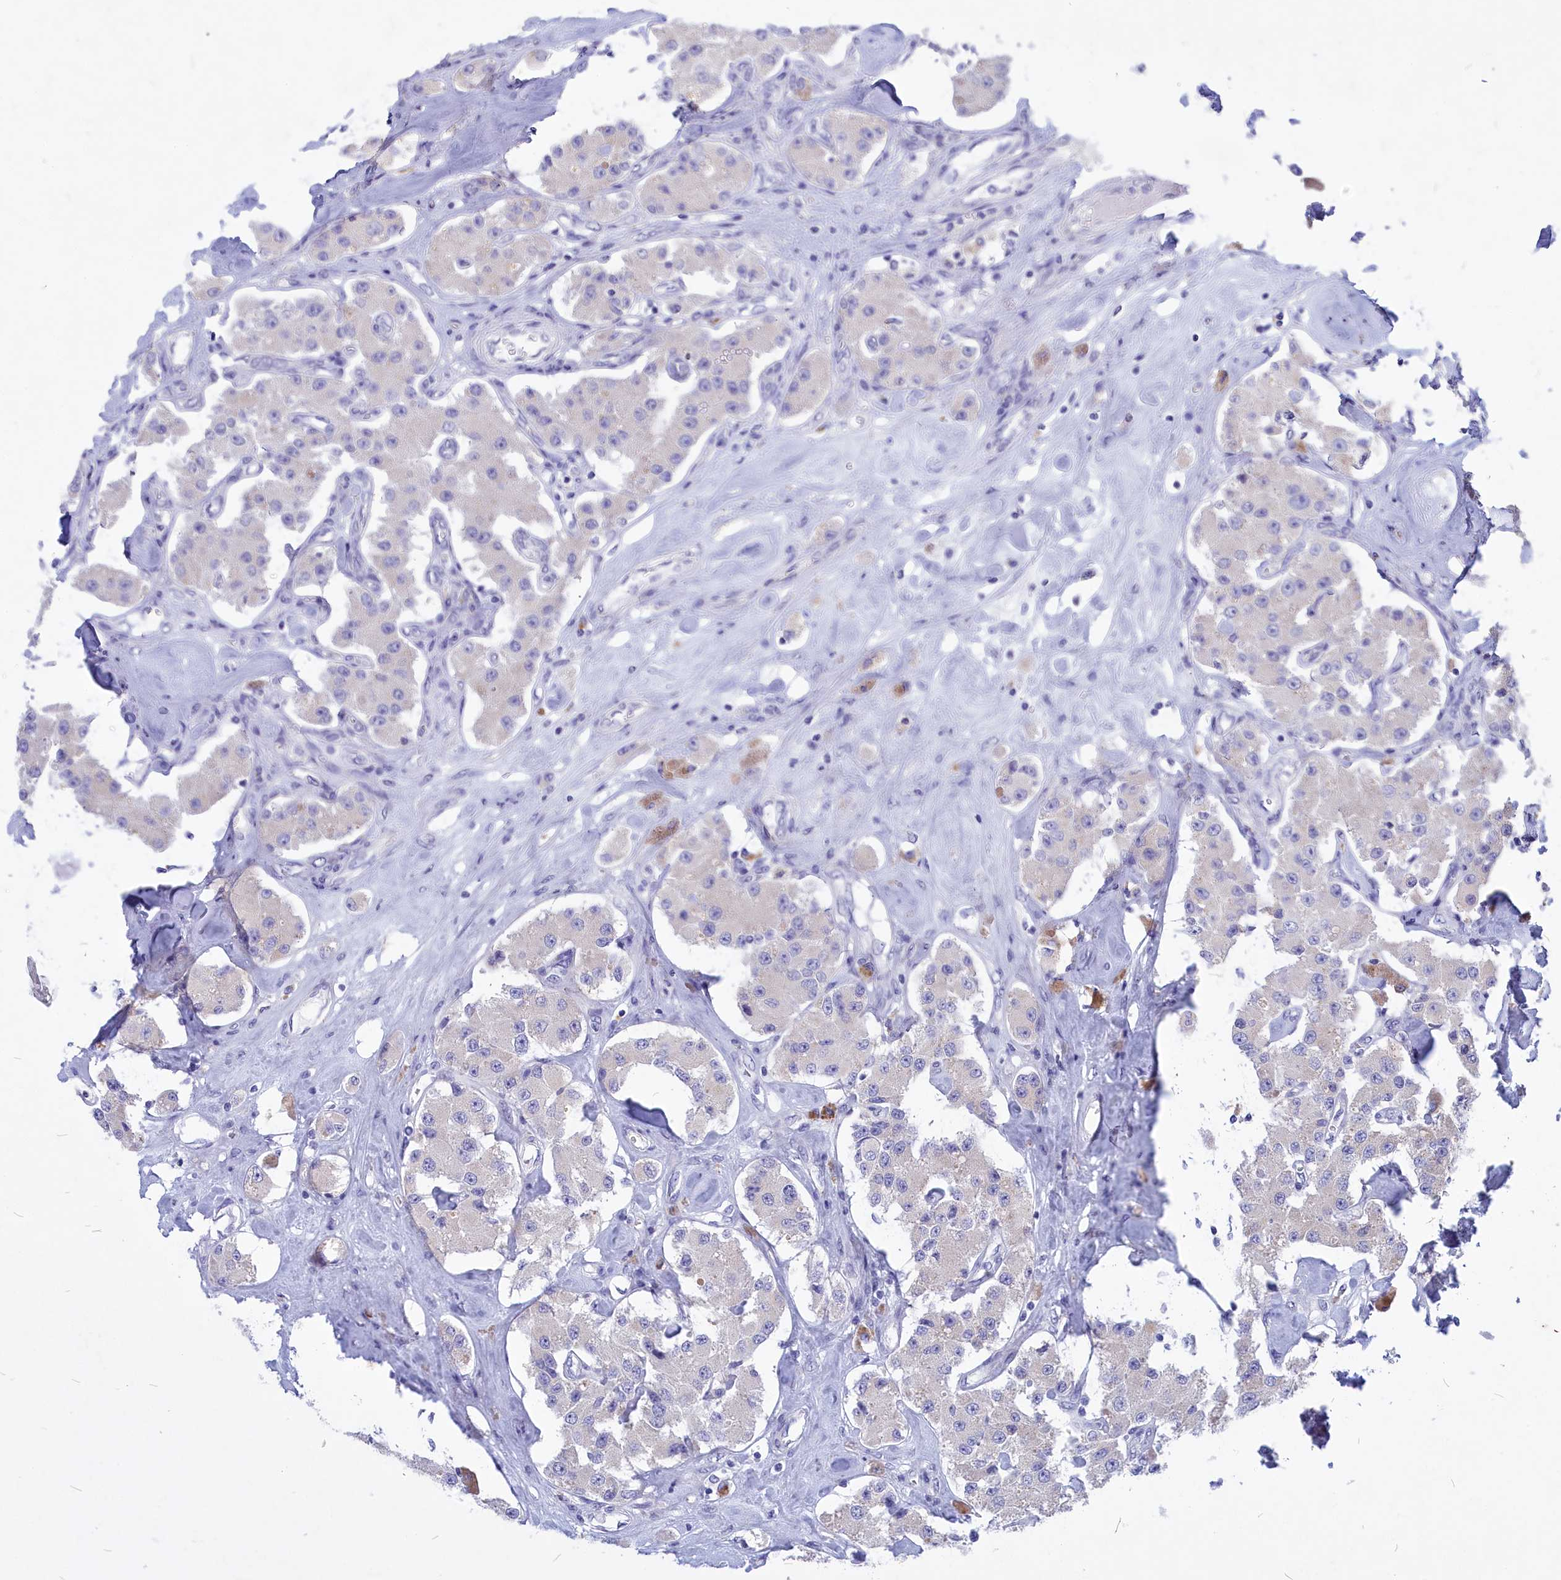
{"staining": {"intensity": "negative", "quantity": "none", "location": "none"}, "tissue": "carcinoid", "cell_type": "Tumor cells", "image_type": "cancer", "snomed": [{"axis": "morphology", "description": "Carcinoid, malignant, NOS"}, {"axis": "topography", "description": "Pancreas"}], "caption": "This is an immunohistochemistry (IHC) photomicrograph of malignant carcinoid. There is no staining in tumor cells.", "gene": "DEFB119", "patient": {"sex": "male", "age": 41}}